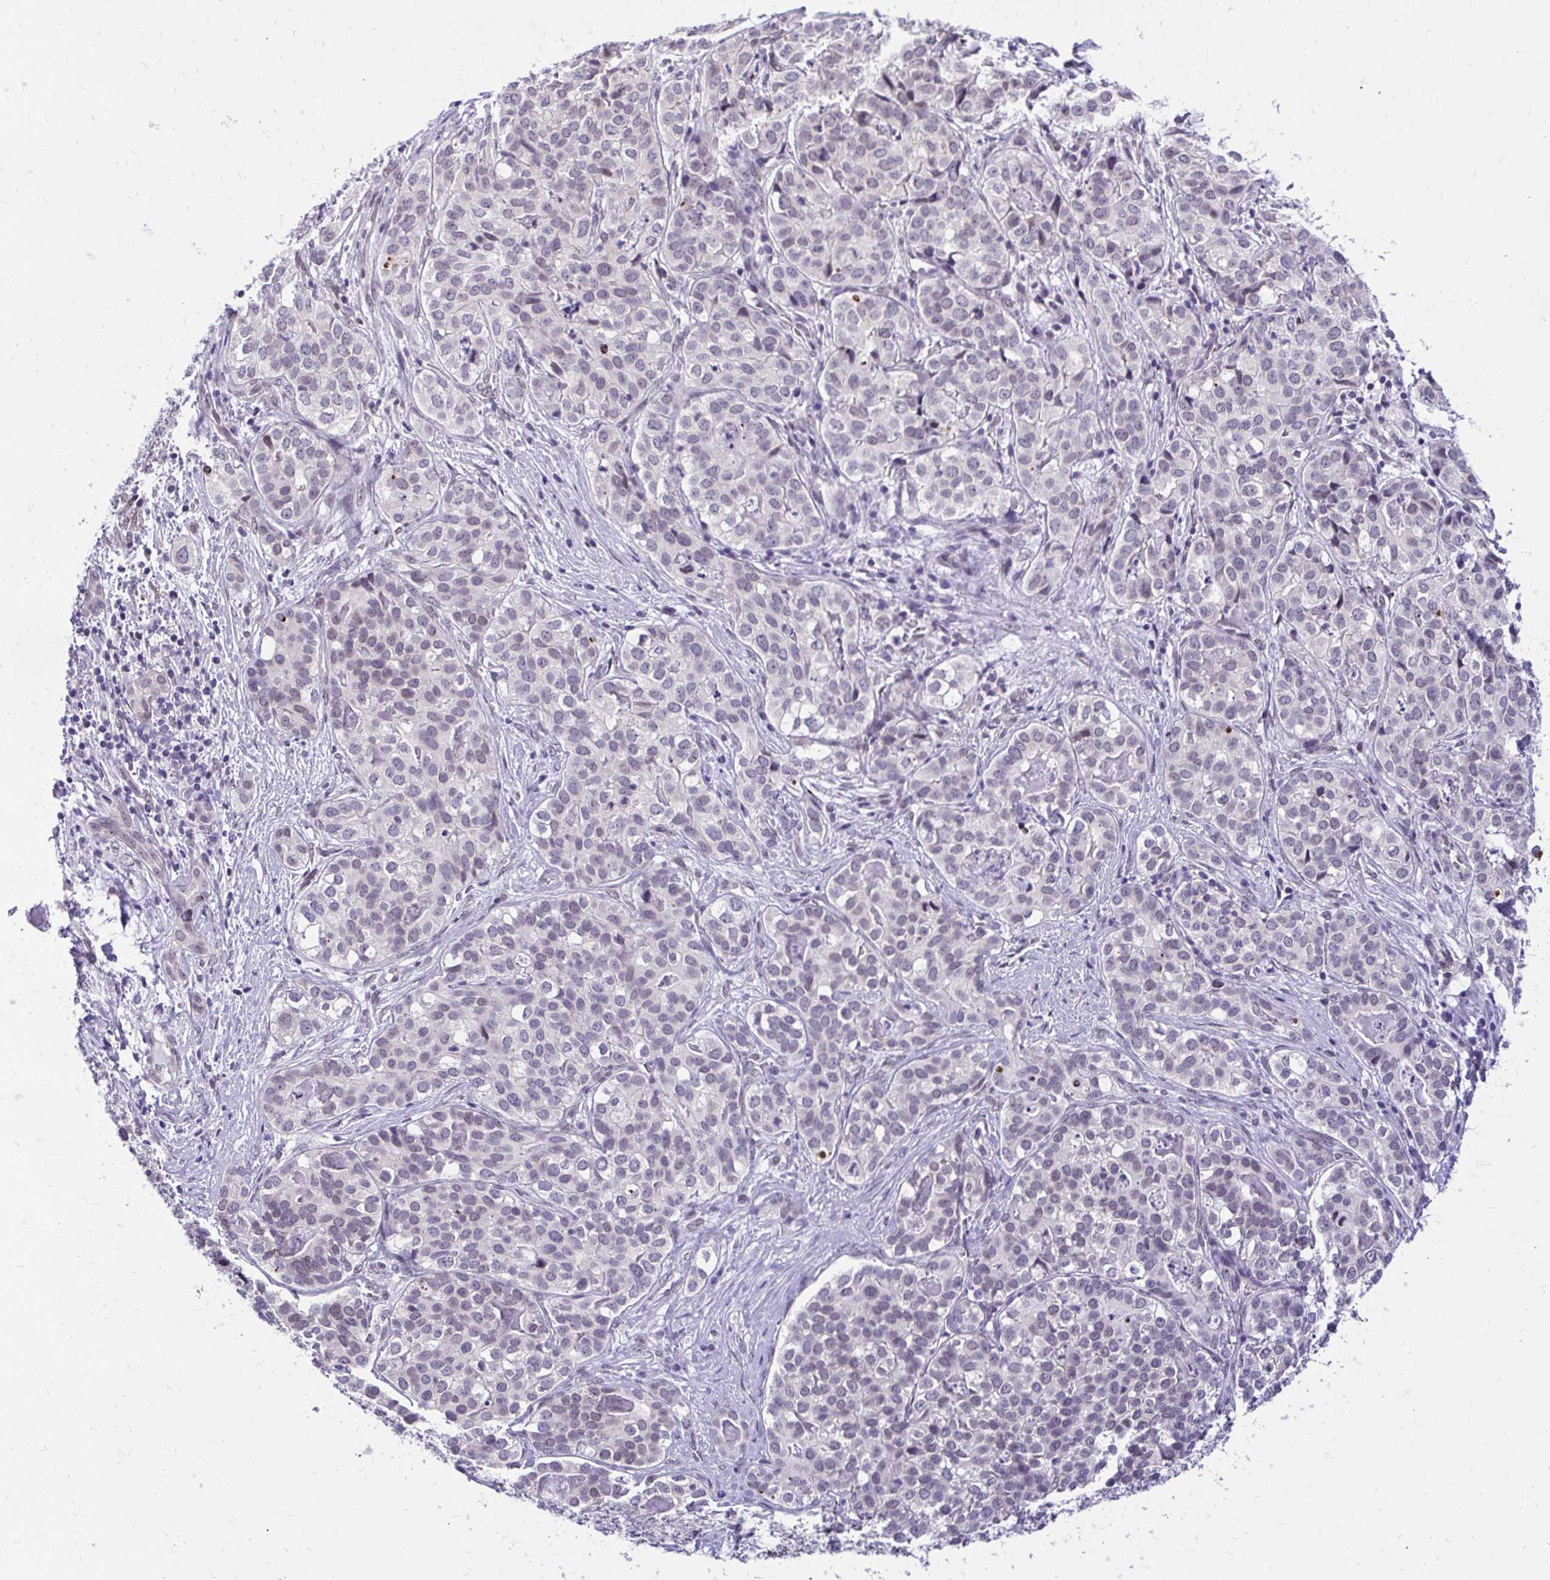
{"staining": {"intensity": "weak", "quantity": "25%-75%", "location": "nuclear"}, "tissue": "liver cancer", "cell_type": "Tumor cells", "image_type": "cancer", "snomed": [{"axis": "morphology", "description": "Cholangiocarcinoma"}, {"axis": "topography", "description": "Liver"}], "caption": "A photomicrograph showing weak nuclear positivity in about 25%-75% of tumor cells in liver cancer (cholangiocarcinoma), as visualized by brown immunohistochemical staining.", "gene": "BANF1", "patient": {"sex": "male", "age": 56}}